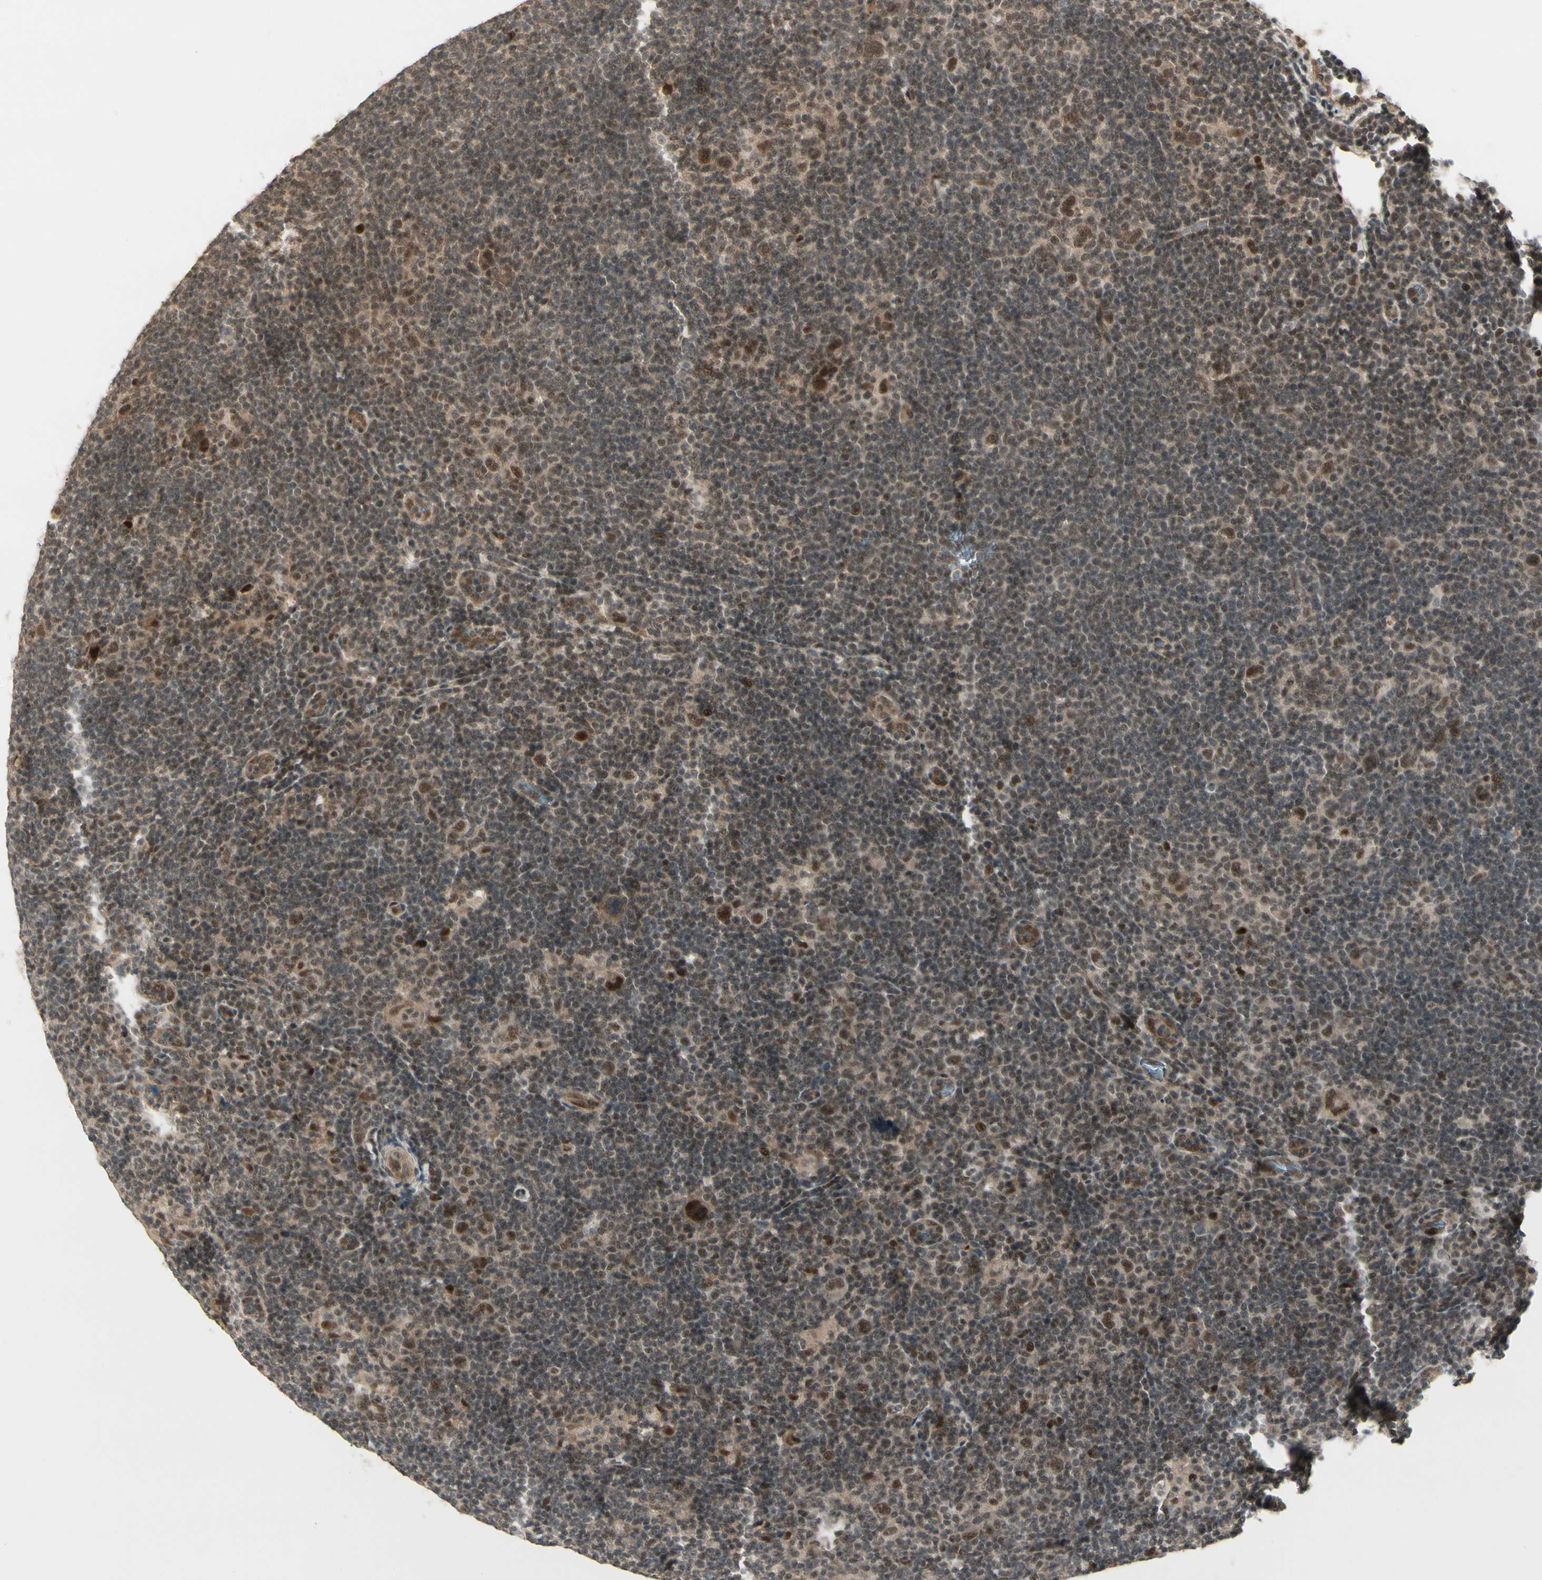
{"staining": {"intensity": "moderate", "quantity": ">75%", "location": "nuclear"}, "tissue": "lymphoma", "cell_type": "Tumor cells", "image_type": "cancer", "snomed": [{"axis": "morphology", "description": "Hodgkin's disease, NOS"}, {"axis": "topography", "description": "Lymph node"}], "caption": "An IHC micrograph of tumor tissue is shown. Protein staining in brown labels moderate nuclear positivity in lymphoma within tumor cells.", "gene": "CDK11A", "patient": {"sex": "female", "age": 57}}